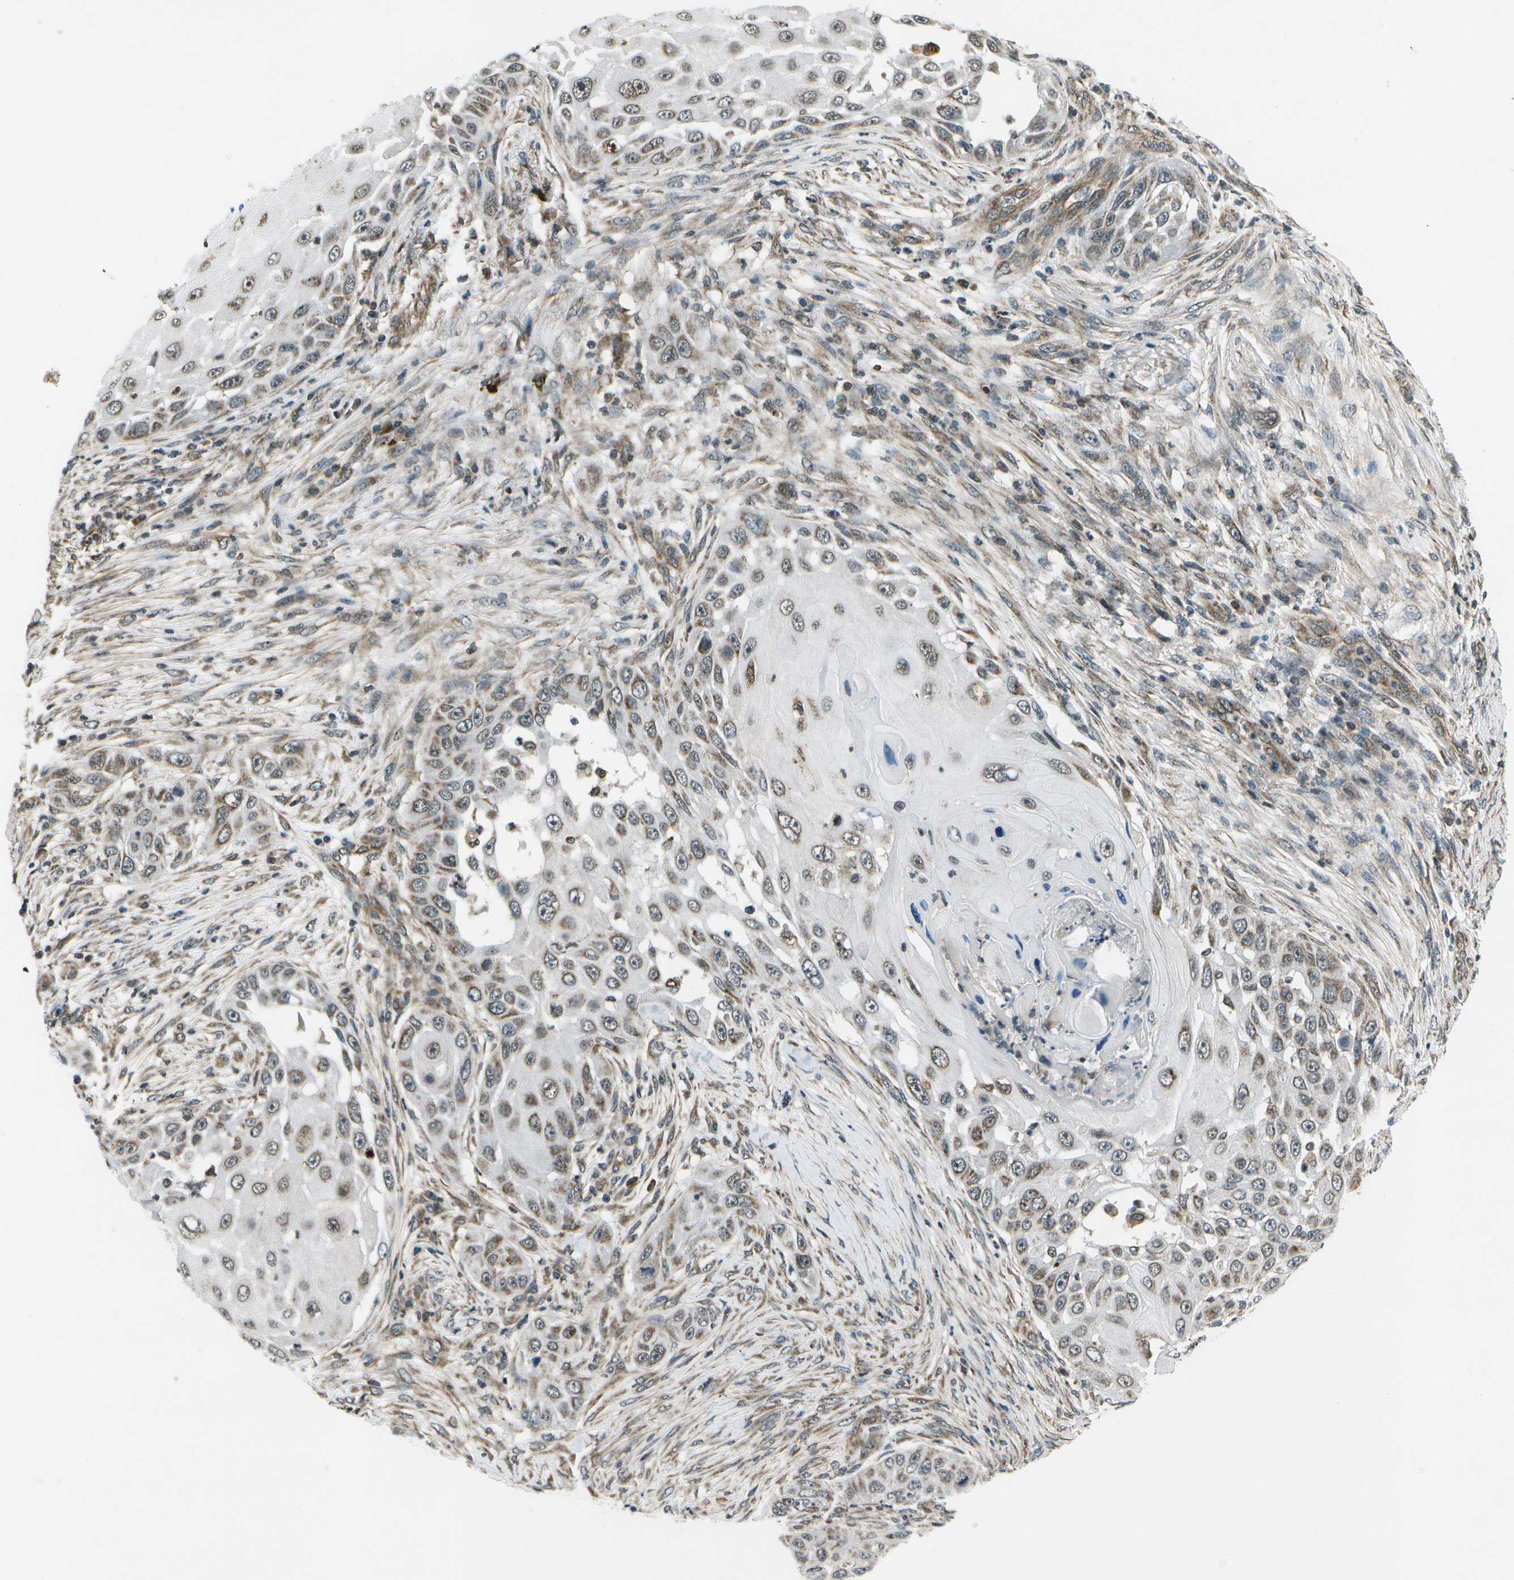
{"staining": {"intensity": "weak", "quantity": "25%-75%", "location": "cytoplasmic/membranous,nuclear"}, "tissue": "skin cancer", "cell_type": "Tumor cells", "image_type": "cancer", "snomed": [{"axis": "morphology", "description": "Squamous cell carcinoma, NOS"}, {"axis": "topography", "description": "Skin"}], "caption": "Protein expression analysis of skin cancer shows weak cytoplasmic/membranous and nuclear positivity in approximately 25%-75% of tumor cells.", "gene": "EIF2AK1", "patient": {"sex": "female", "age": 44}}